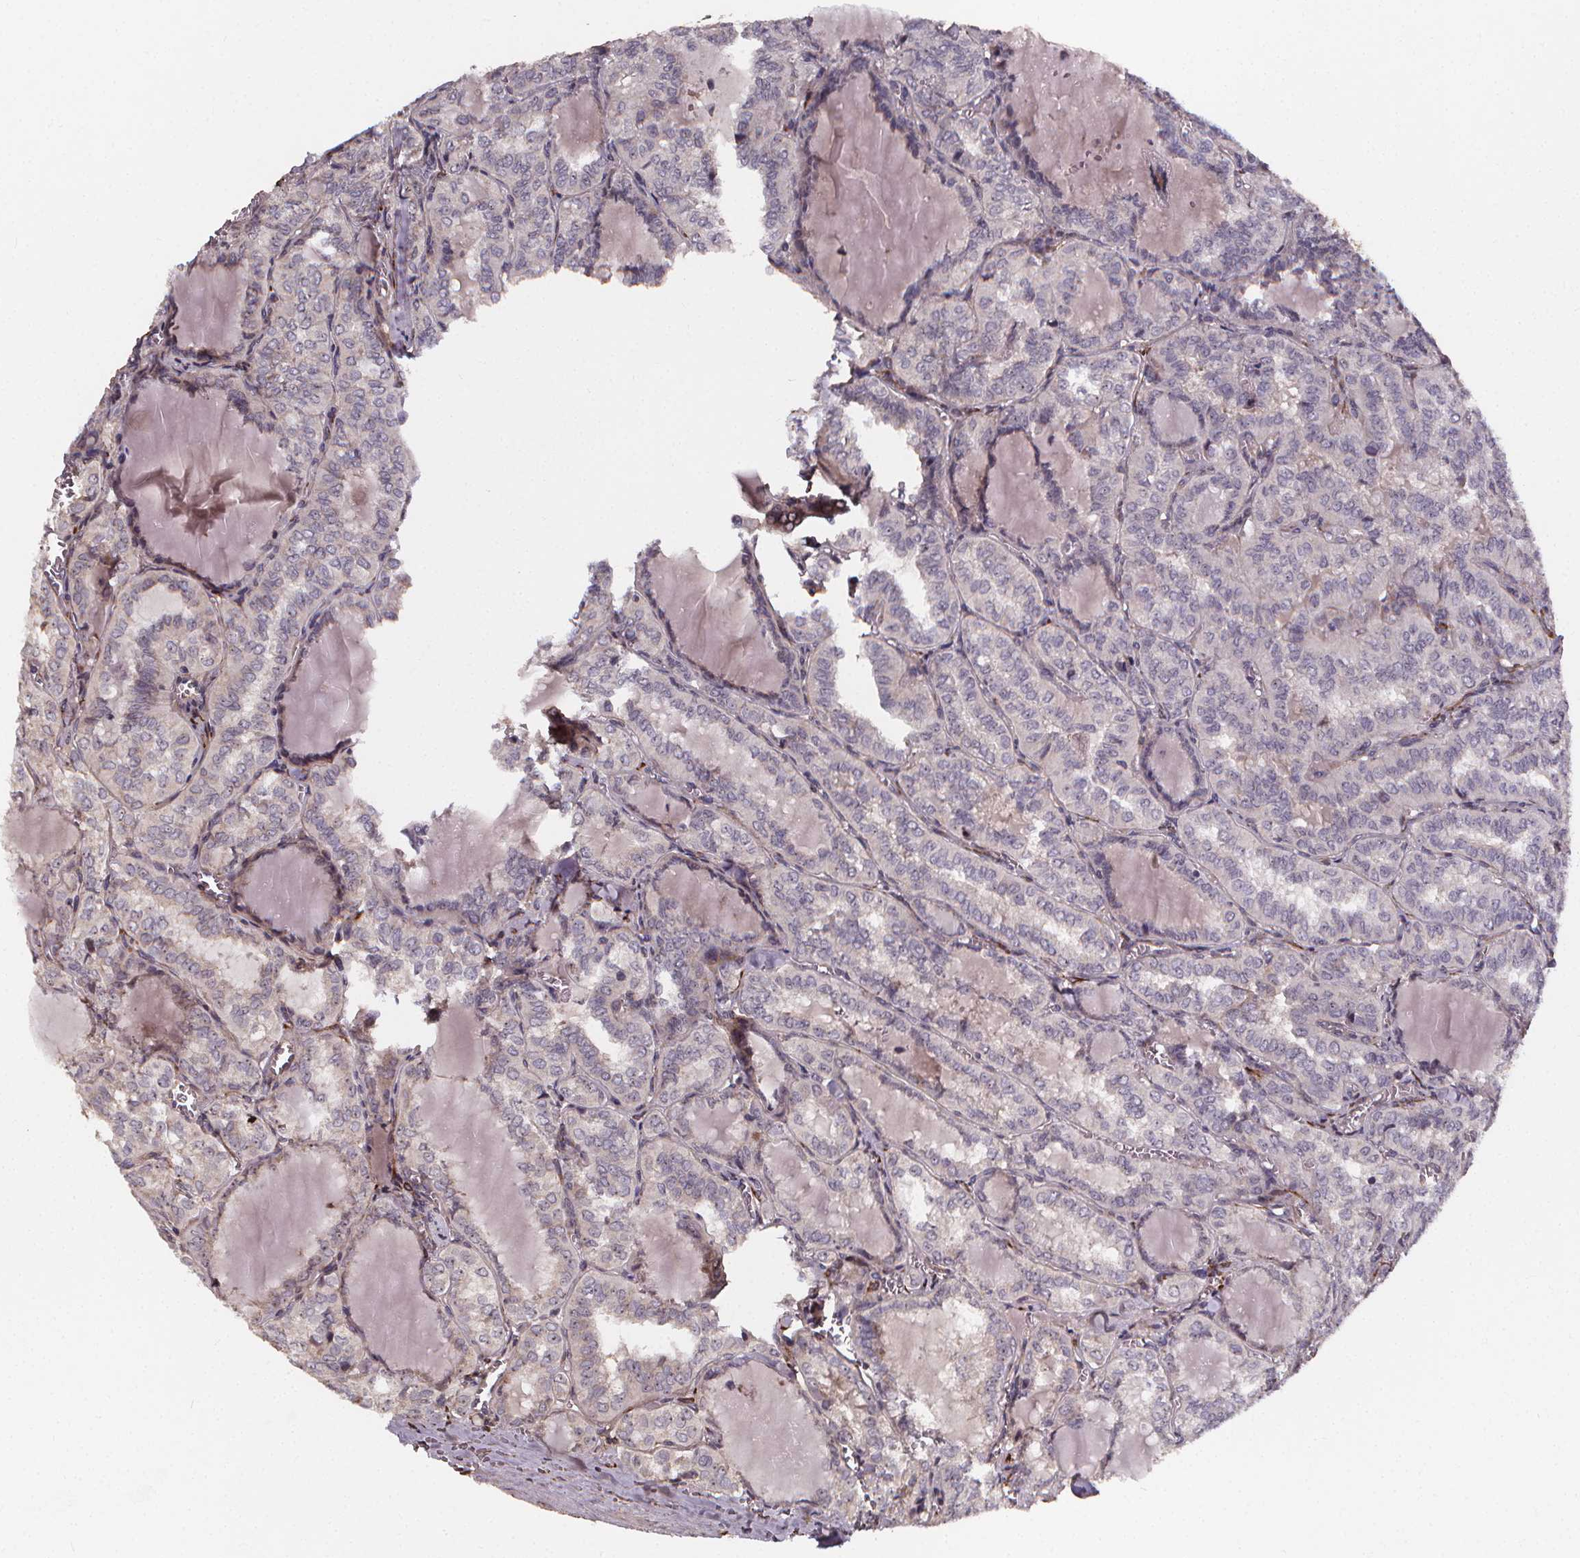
{"staining": {"intensity": "negative", "quantity": "none", "location": "none"}, "tissue": "thyroid cancer", "cell_type": "Tumor cells", "image_type": "cancer", "snomed": [{"axis": "morphology", "description": "Papillary adenocarcinoma, NOS"}, {"axis": "topography", "description": "Thyroid gland"}], "caption": "This is an immunohistochemistry photomicrograph of thyroid cancer. There is no expression in tumor cells.", "gene": "AEBP1", "patient": {"sex": "female", "age": 41}}